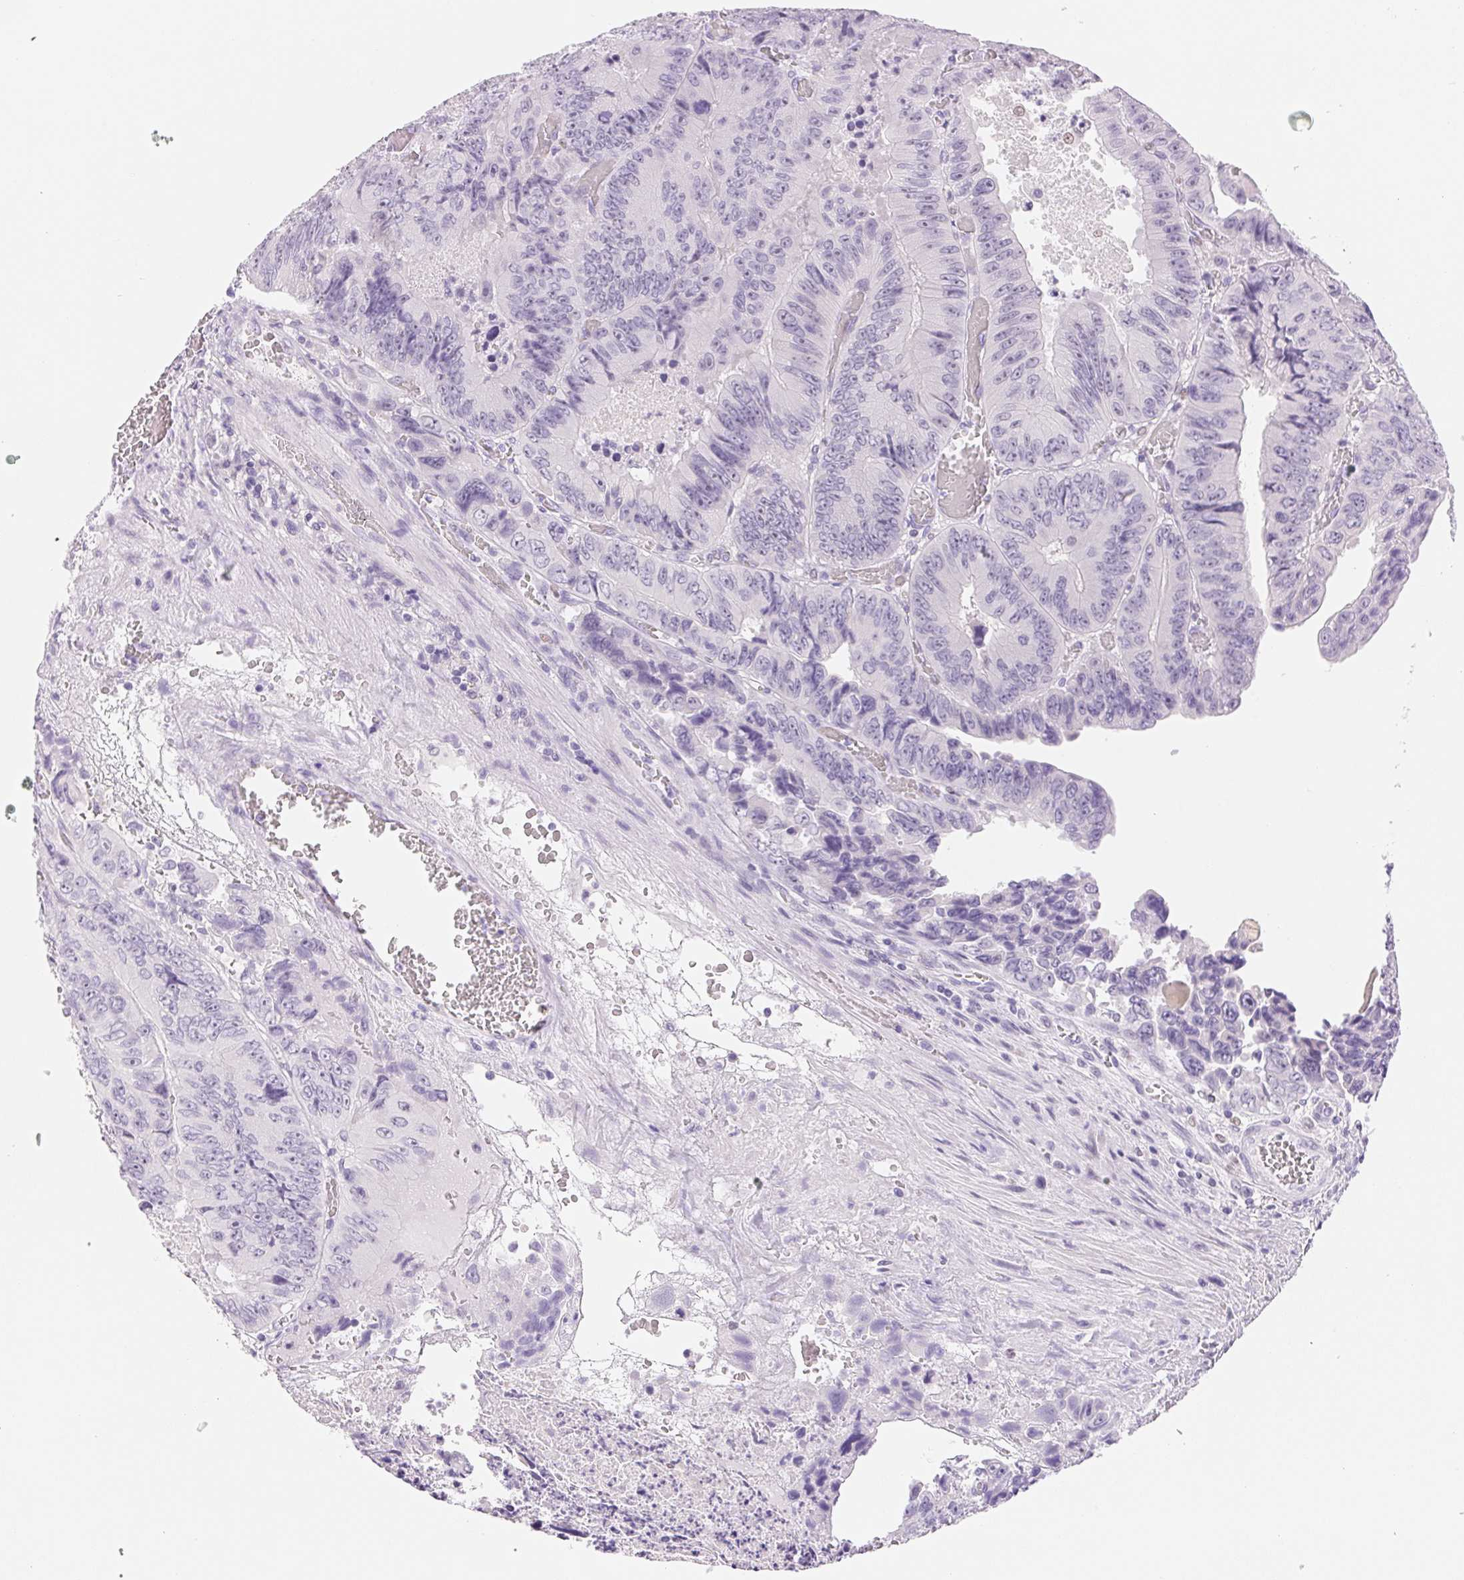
{"staining": {"intensity": "negative", "quantity": "none", "location": "none"}, "tissue": "colorectal cancer", "cell_type": "Tumor cells", "image_type": "cancer", "snomed": [{"axis": "morphology", "description": "Adenocarcinoma, NOS"}, {"axis": "topography", "description": "Colon"}], "caption": "Tumor cells show no significant protein staining in colorectal adenocarcinoma.", "gene": "ASGR2", "patient": {"sex": "female", "age": 84}}